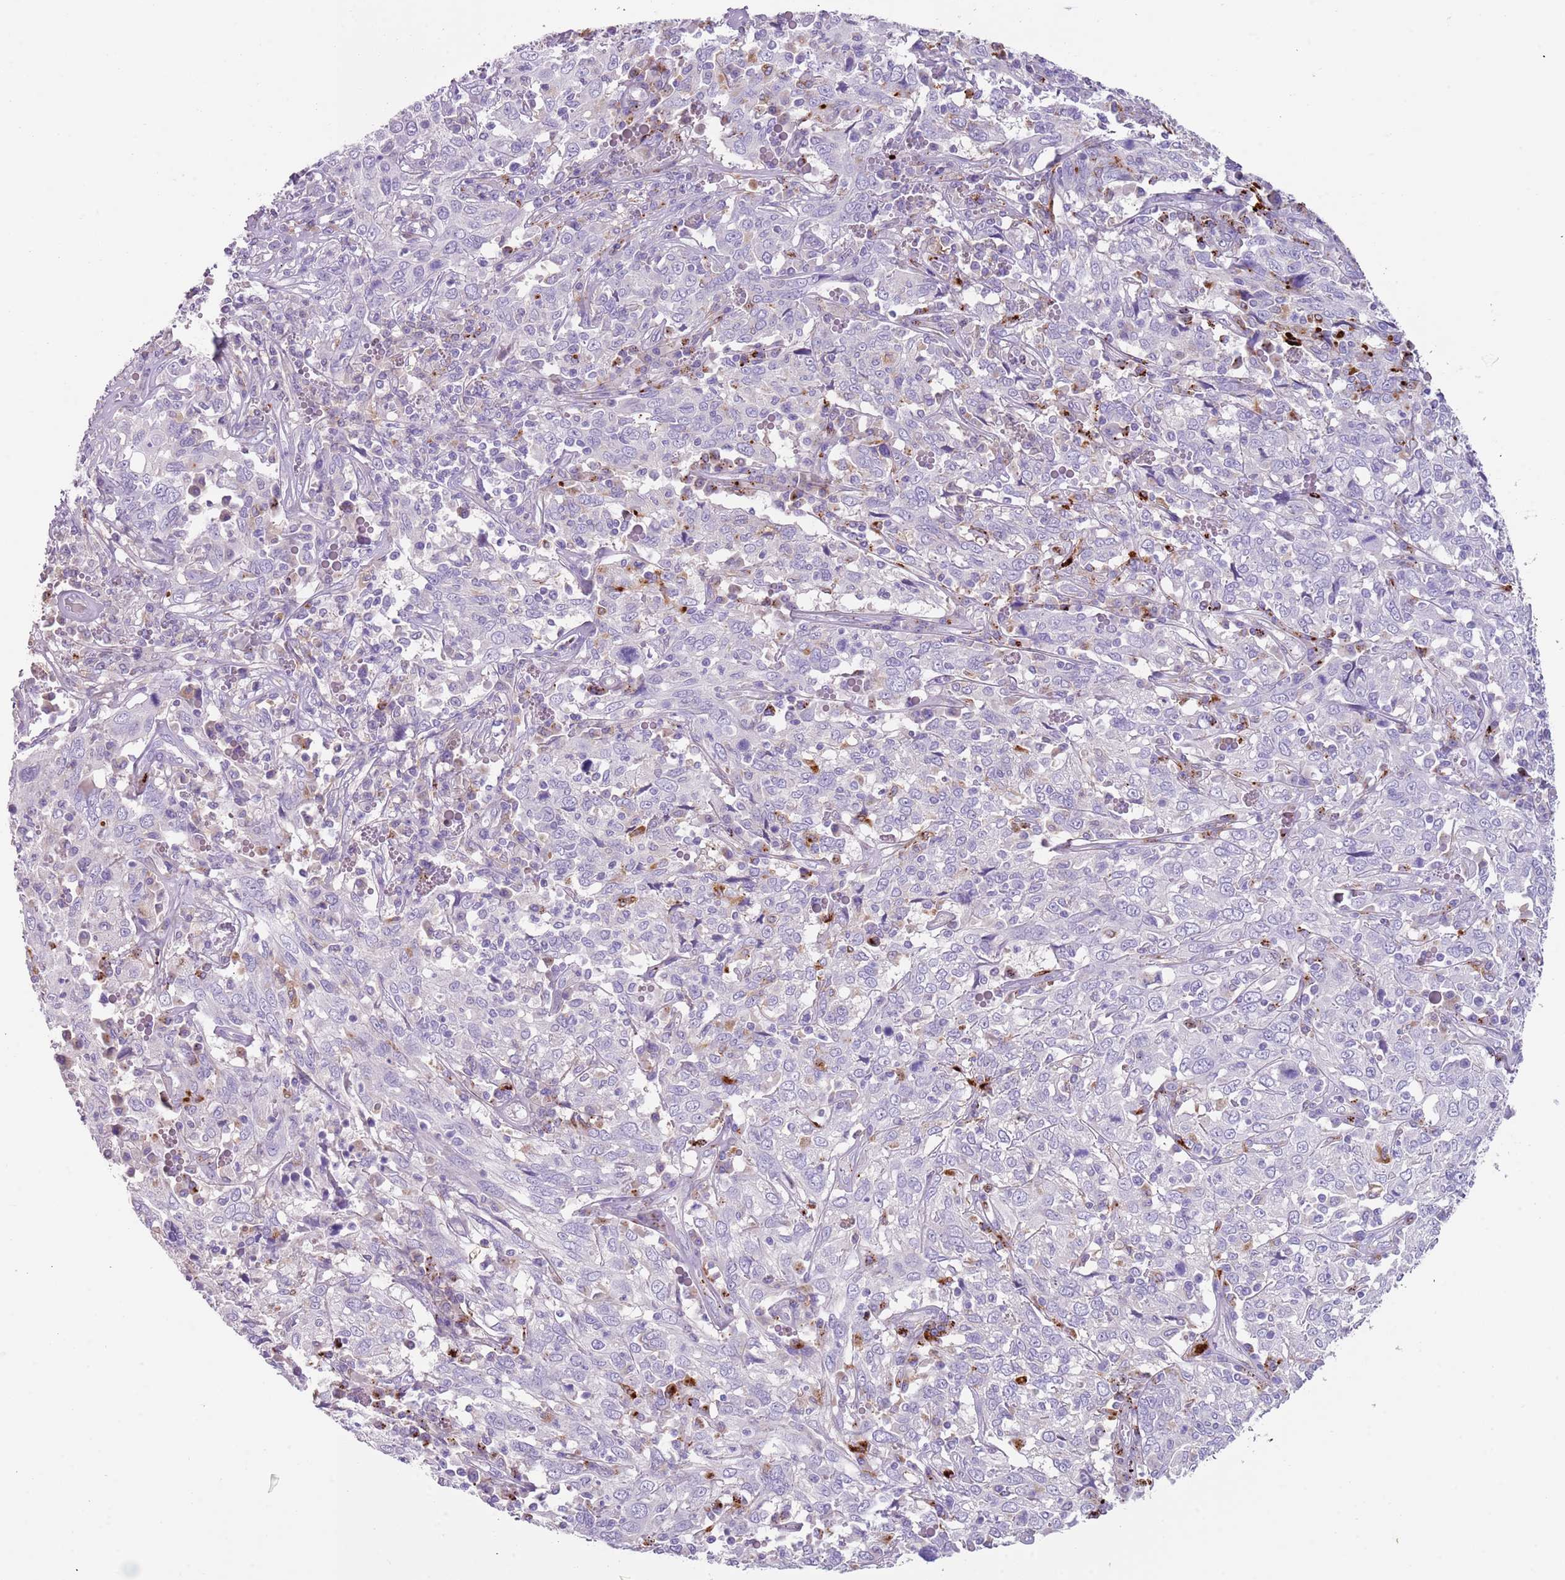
{"staining": {"intensity": "negative", "quantity": "none", "location": "none"}, "tissue": "cervical cancer", "cell_type": "Tumor cells", "image_type": "cancer", "snomed": [{"axis": "morphology", "description": "Squamous cell carcinoma, NOS"}, {"axis": "topography", "description": "Cervix"}], "caption": "Tumor cells show no significant staining in squamous cell carcinoma (cervical). (DAB (3,3'-diaminobenzidine) immunohistochemistry visualized using brightfield microscopy, high magnification).", "gene": "LRRN3", "patient": {"sex": "female", "age": 46}}